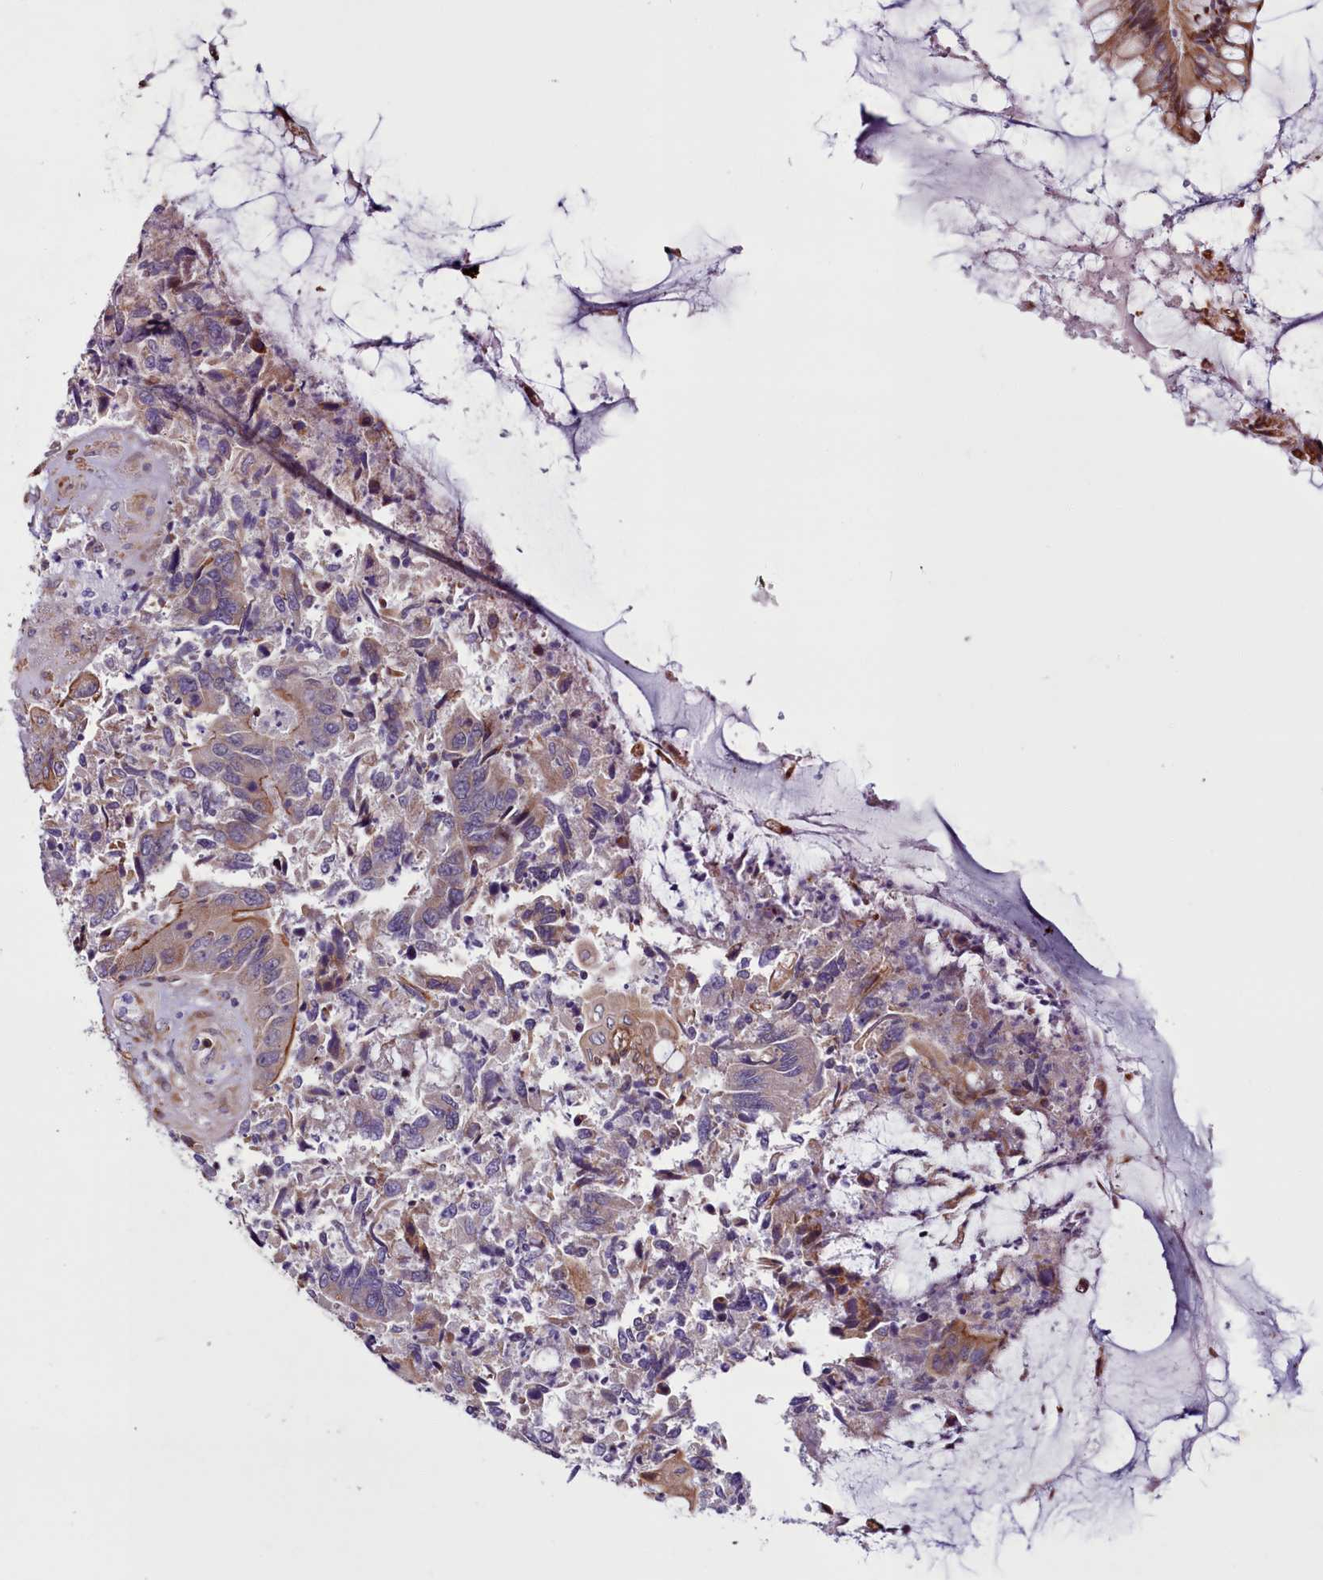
{"staining": {"intensity": "moderate", "quantity": "<25%", "location": "cytoplasmic/membranous"}, "tissue": "colorectal cancer", "cell_type": "Tumor cells", "image_type": "cancer", "snomed": [{"axis": "morphology", "description": "Adenocarcinoma, NOS"}, {"axis": "topography", "description": "Colon"}], "caption": "Colorectal cancer stained with a protein marker reveals moderate staining in tumor cells.", "gene": "MCRIP1", "patient": {"sex": "female", "age": 67}}